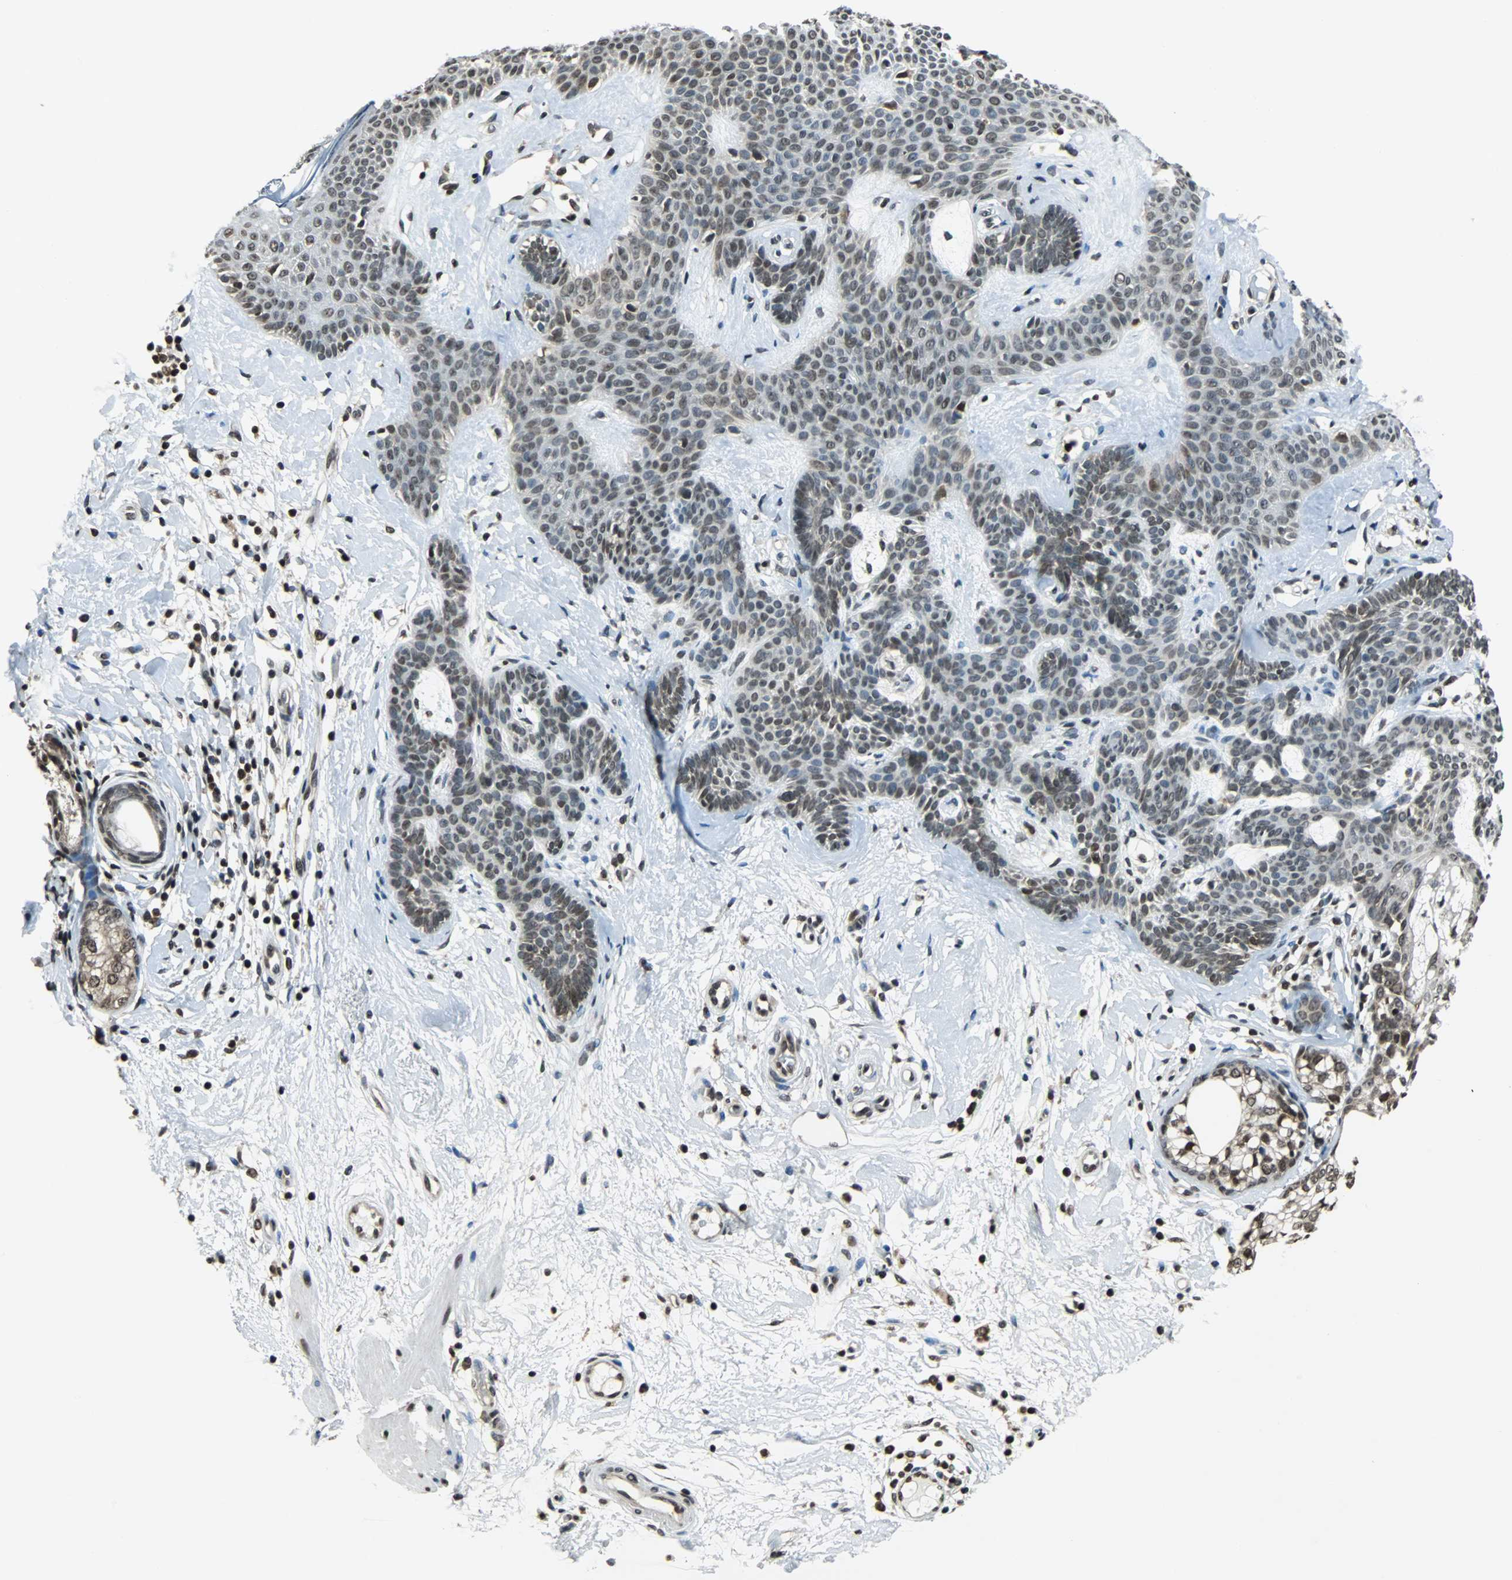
{"staining": {"intensity": "weak", "quantity": ">75%", "location": "nuclear"}, "tissue": "skin cancer", "cell_type": "Tumor cells", "image_type": "cancer", "snomed": [{"axis": "morphology", "description": "Developmental malformation"}, {"axis": "morphology", "description": "Basal cell carcinoma"}, {"axis": "topography", "description": "Skin"}], "caption": "Tumor cells display weak nuclear expression in approximately >75% of cells in skin basal cell carcinoma. Nuclei are stained in blue.", "gene": "REST", "patient": {"sex": "female", "age": 62}}